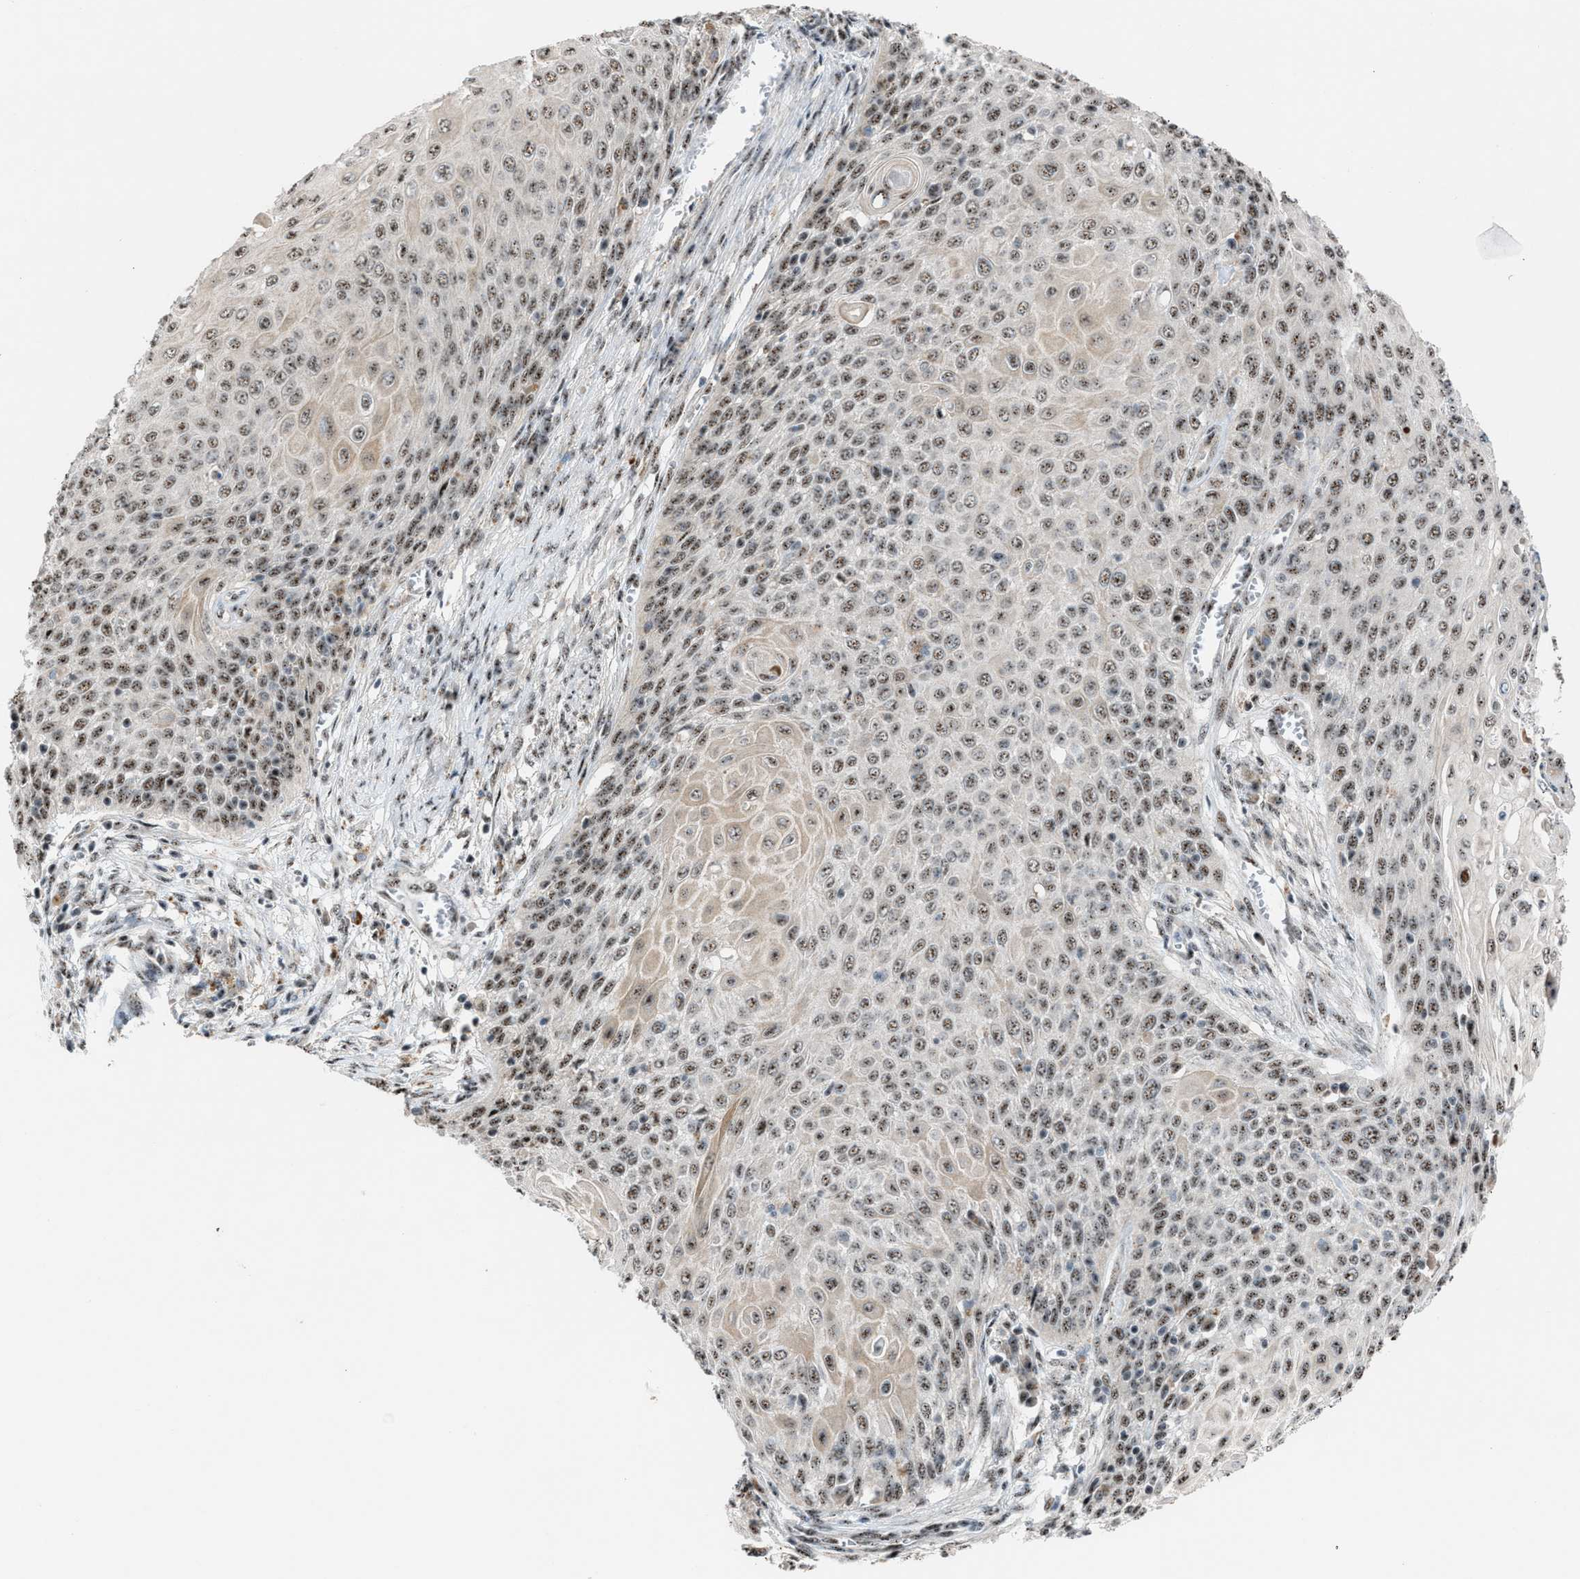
{"staining": {"intensity": "moderate", "quantity": ">75%", "location": "nuclear"}, "tissue": "cervical cancer", "cell_type": "Tumor cells", "image_type": "cancer", "snomed": [{"axis": "morphology", "description": "Squamous cell carcinoma, NOS"}, {"axis": "topography", "description": "Cervix"}], "caption": "IHC photomicrograph of neoplastic tissue: human cervical cancer (squamous cell carcinoma) stained using IHC displays medium levels of moderate protein expression localized specifically in the nuclear of tumor cells, appearing as a nuclear brown color.", "gene": "CENPP", "patient": {"sex": "female", "age": 39}}